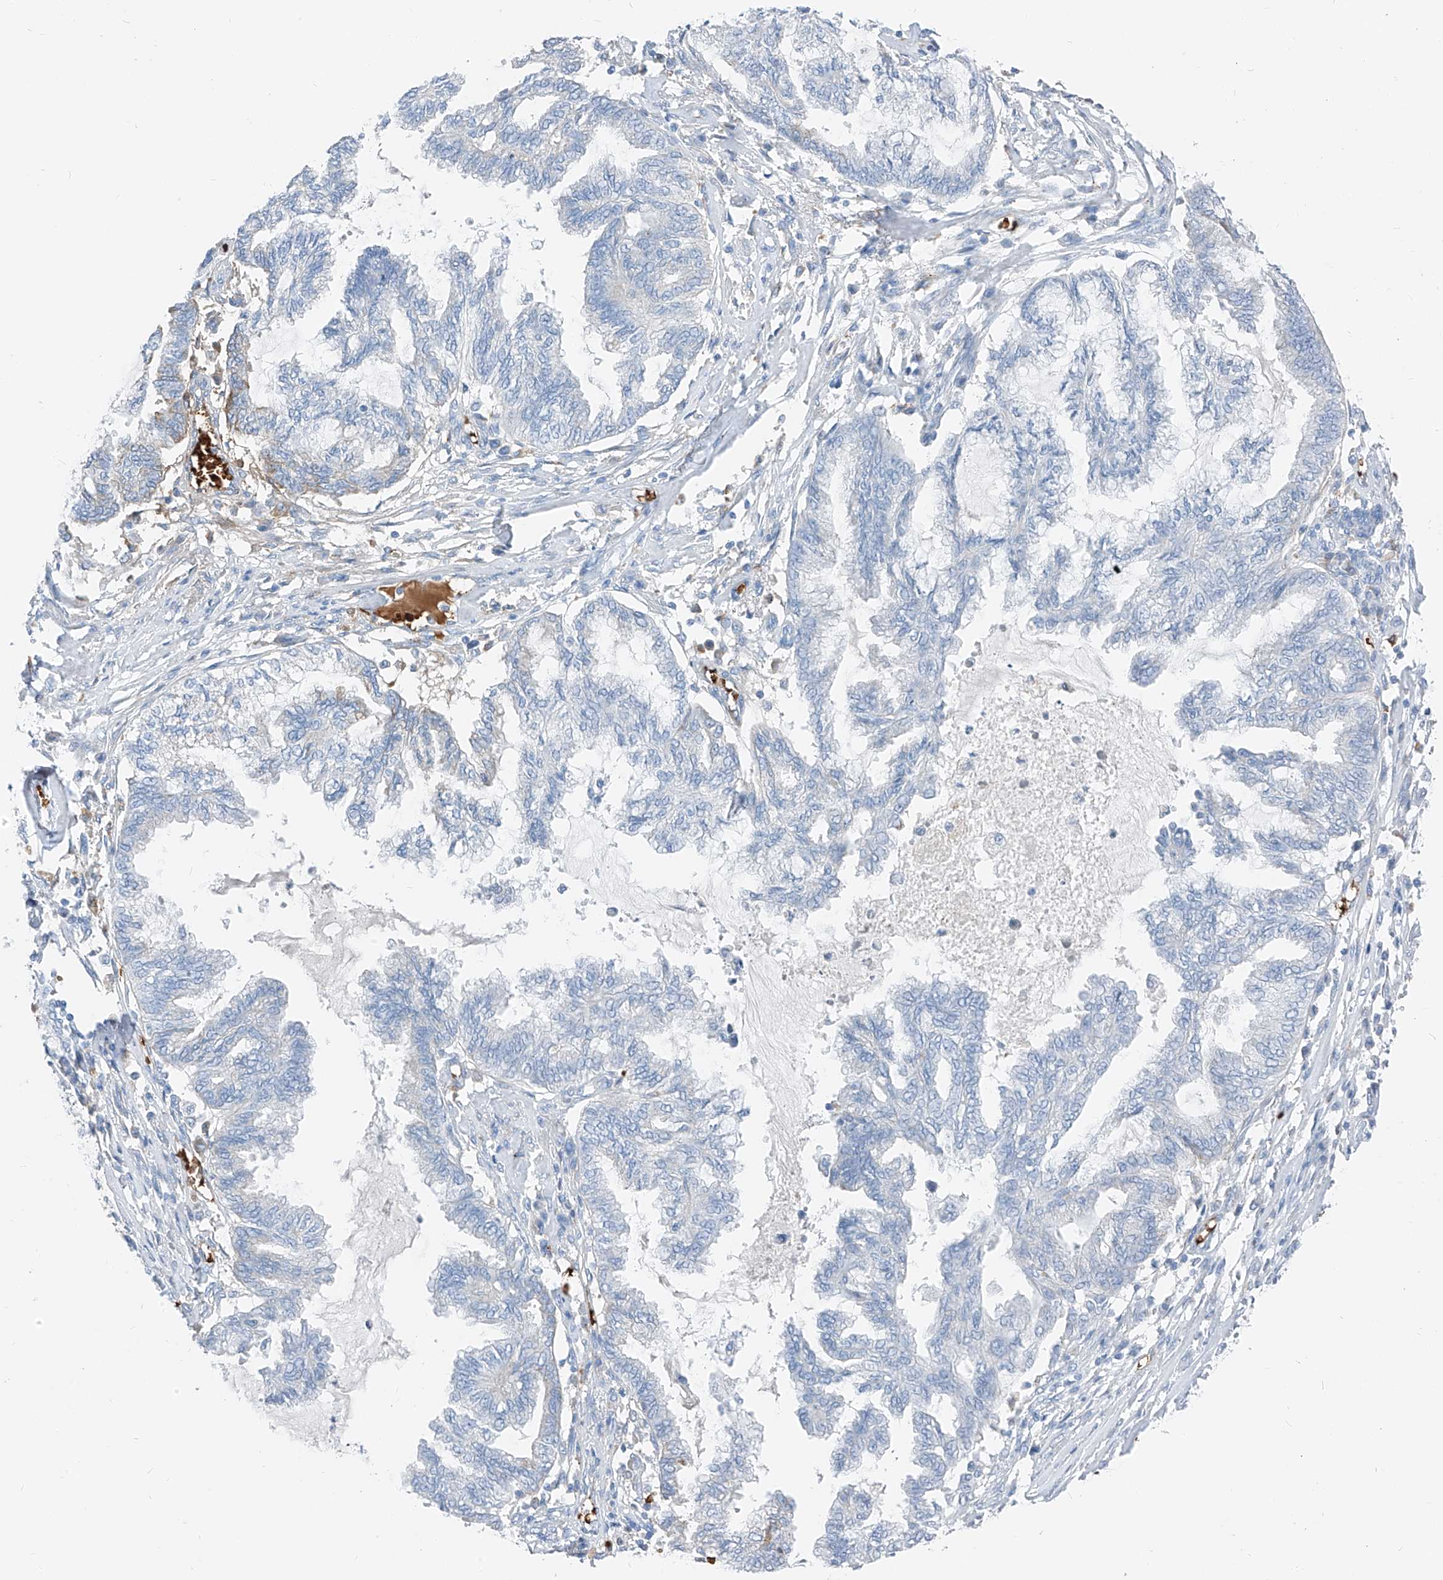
{"staining": {"intensity": "negative", "quantity": "none", "location": "none"}, "tissue": "endometrial cancer", "cell_type": "Tumor cells", "image_type": "cancer", "snomed": [{"axis": "morphology", "description": "Adenocarcinoma, NOS"}, {"axis": "topography", "description": "Endometrium"}], "caption": "This photomicrograph is of endometrial adenocarcinoma stained with immunohistochemistry (IHC) to label a protein in brown with the nuclei are counter-stained blue. There is no expression in tumor cells. (IHC, brightfield microscopy, high magnification).", "gene": "PRSS23", "patient": {"sex": "female", "age": 86}}